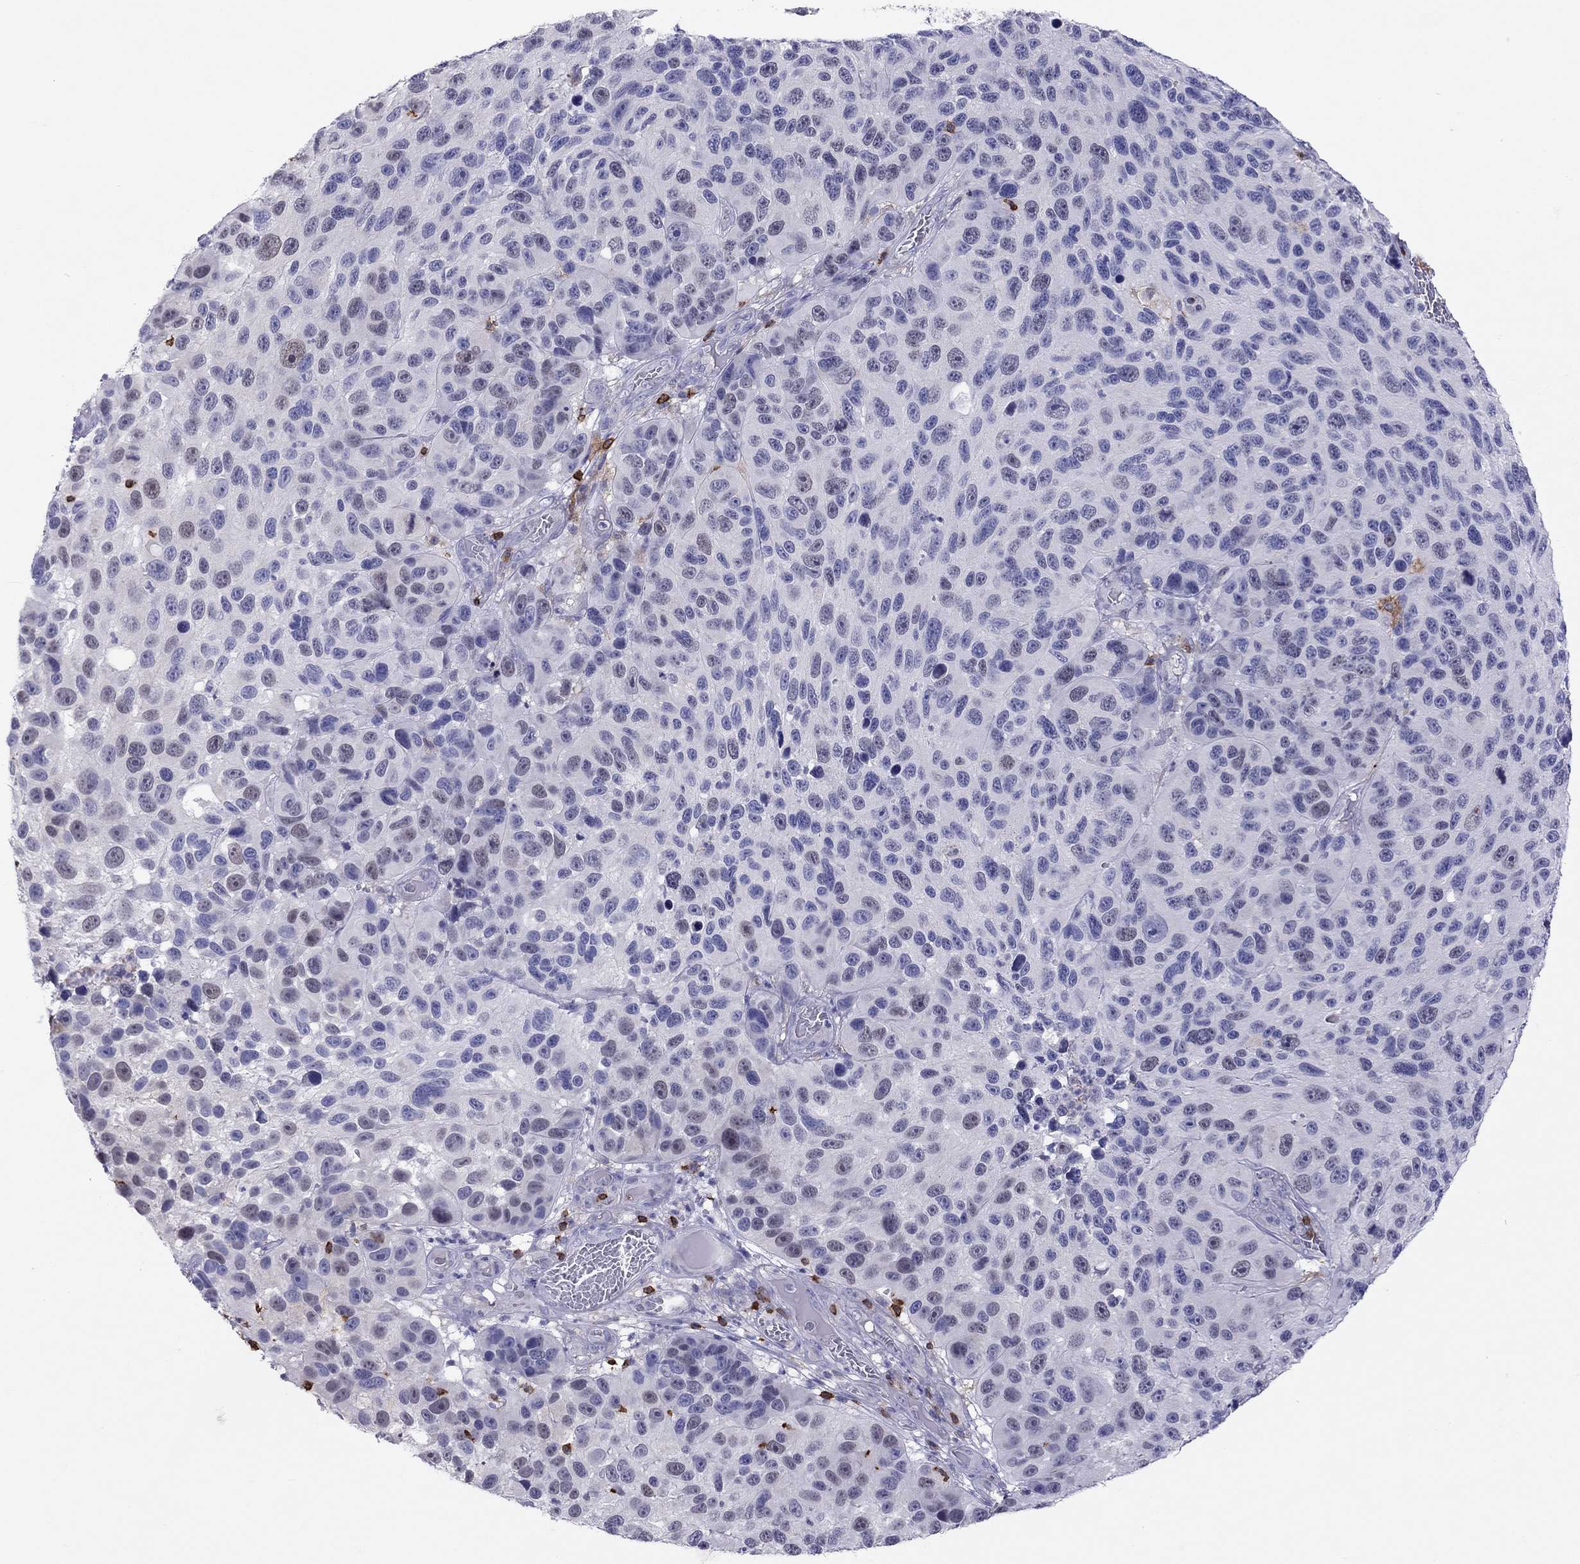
{"staining": {"intensity": "negative", "quantity": "none", "location": "none"}, "tissue": "melanoma", "cell_type": "Tumor cells", "image_type": "cancer", "snomed": [{"axis": "morphology", "description": "Malignant melanoma, NOS"}, {"axis": "topography", "description": "Skin"}], "caption": "Immunohistochemistry (IHC) of human melanoma demonstrates no expression in tumor cells.", "gene": "MND1", "patient": {"sex": "male", "age": 53}}